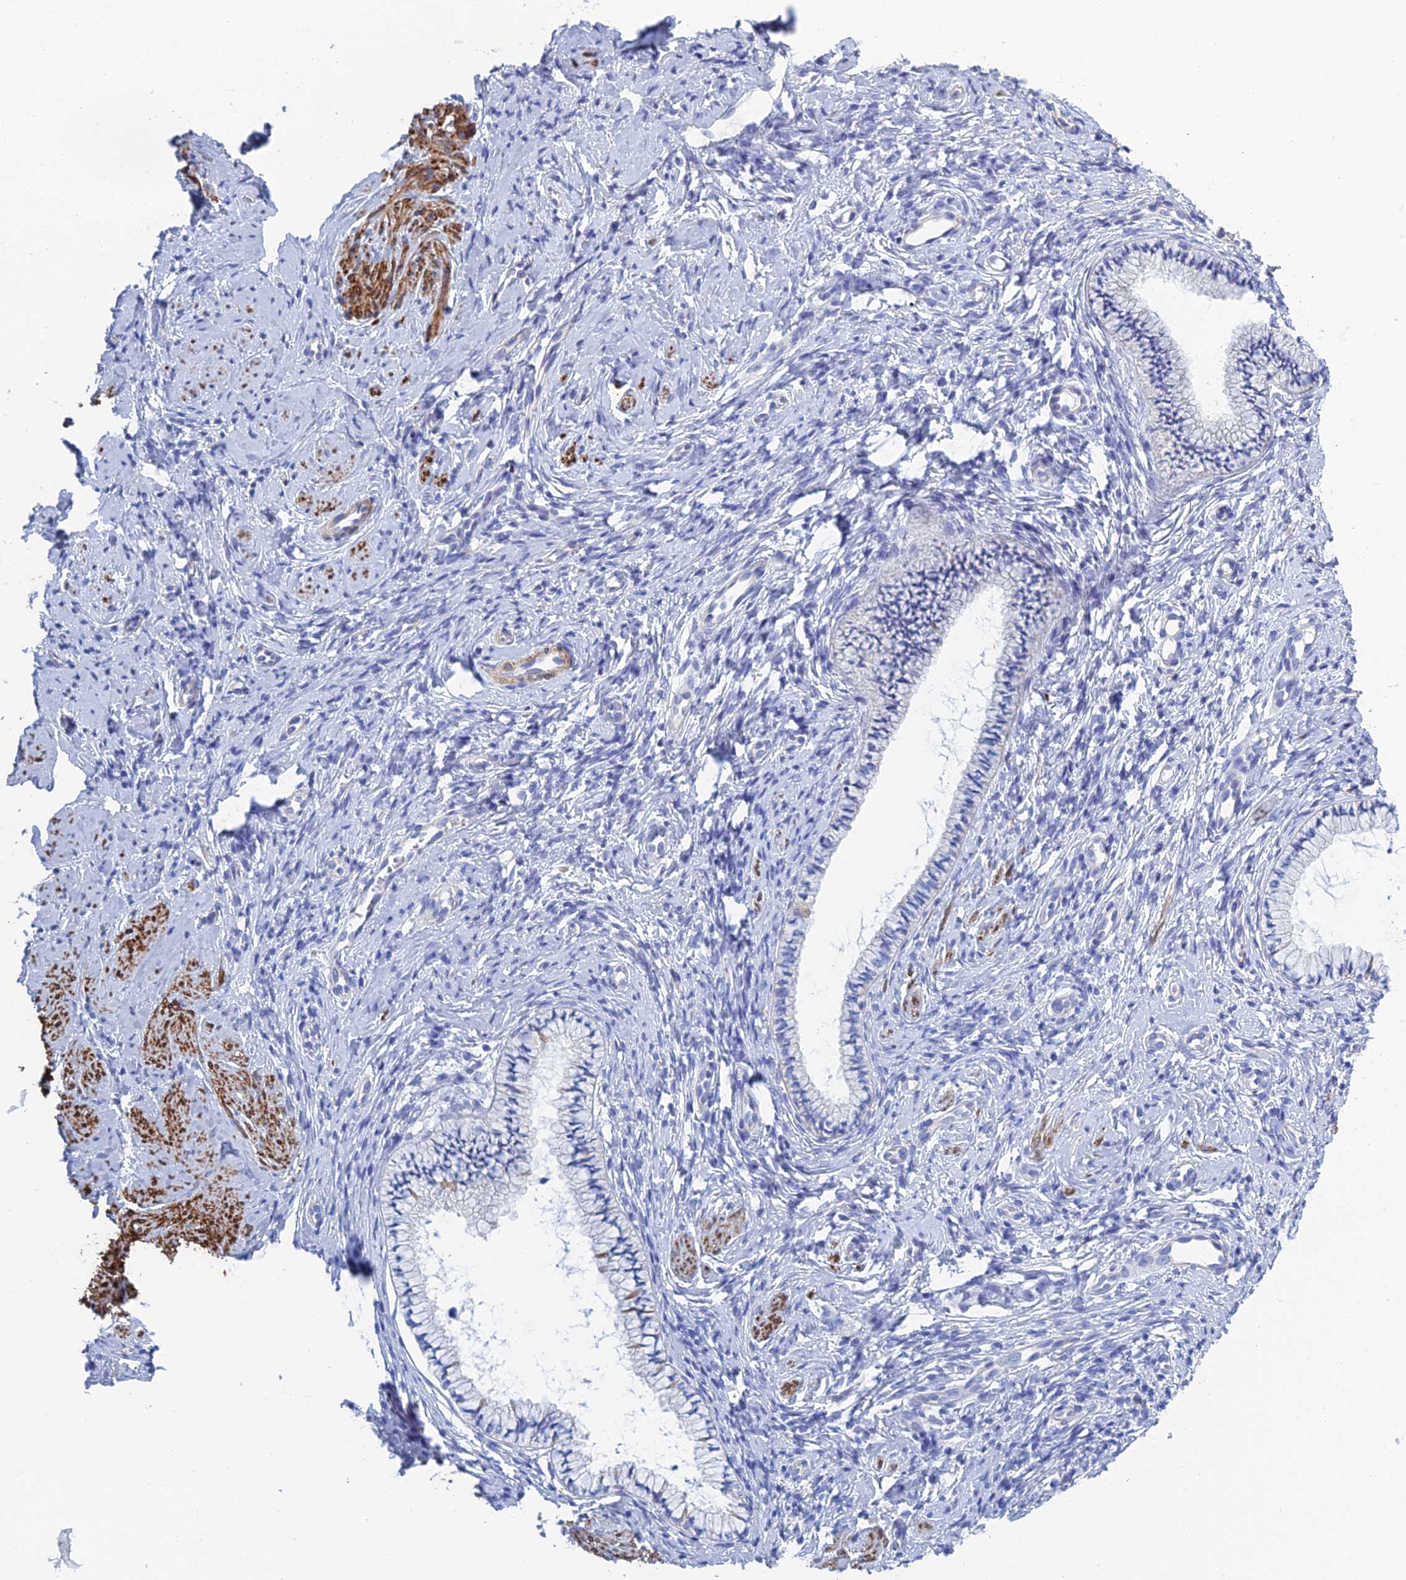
{"staining": {"intensity": "negative", "quantity": "none", "location": "none"}, "tissue": "cervix", "cell_type": "Glandular cells", "image_type": "normal", "snomed": [{"axis": "morphology", "description": "Normal tissue, NOS"}, {"axis": "topography", "description": "Cervix"}], "caption": "Immunohistochemistry of normal cervix shows no positivity in glandular cells.", "gene": "PCDHA8", "patient": {"sex": "female", "age": 57}}